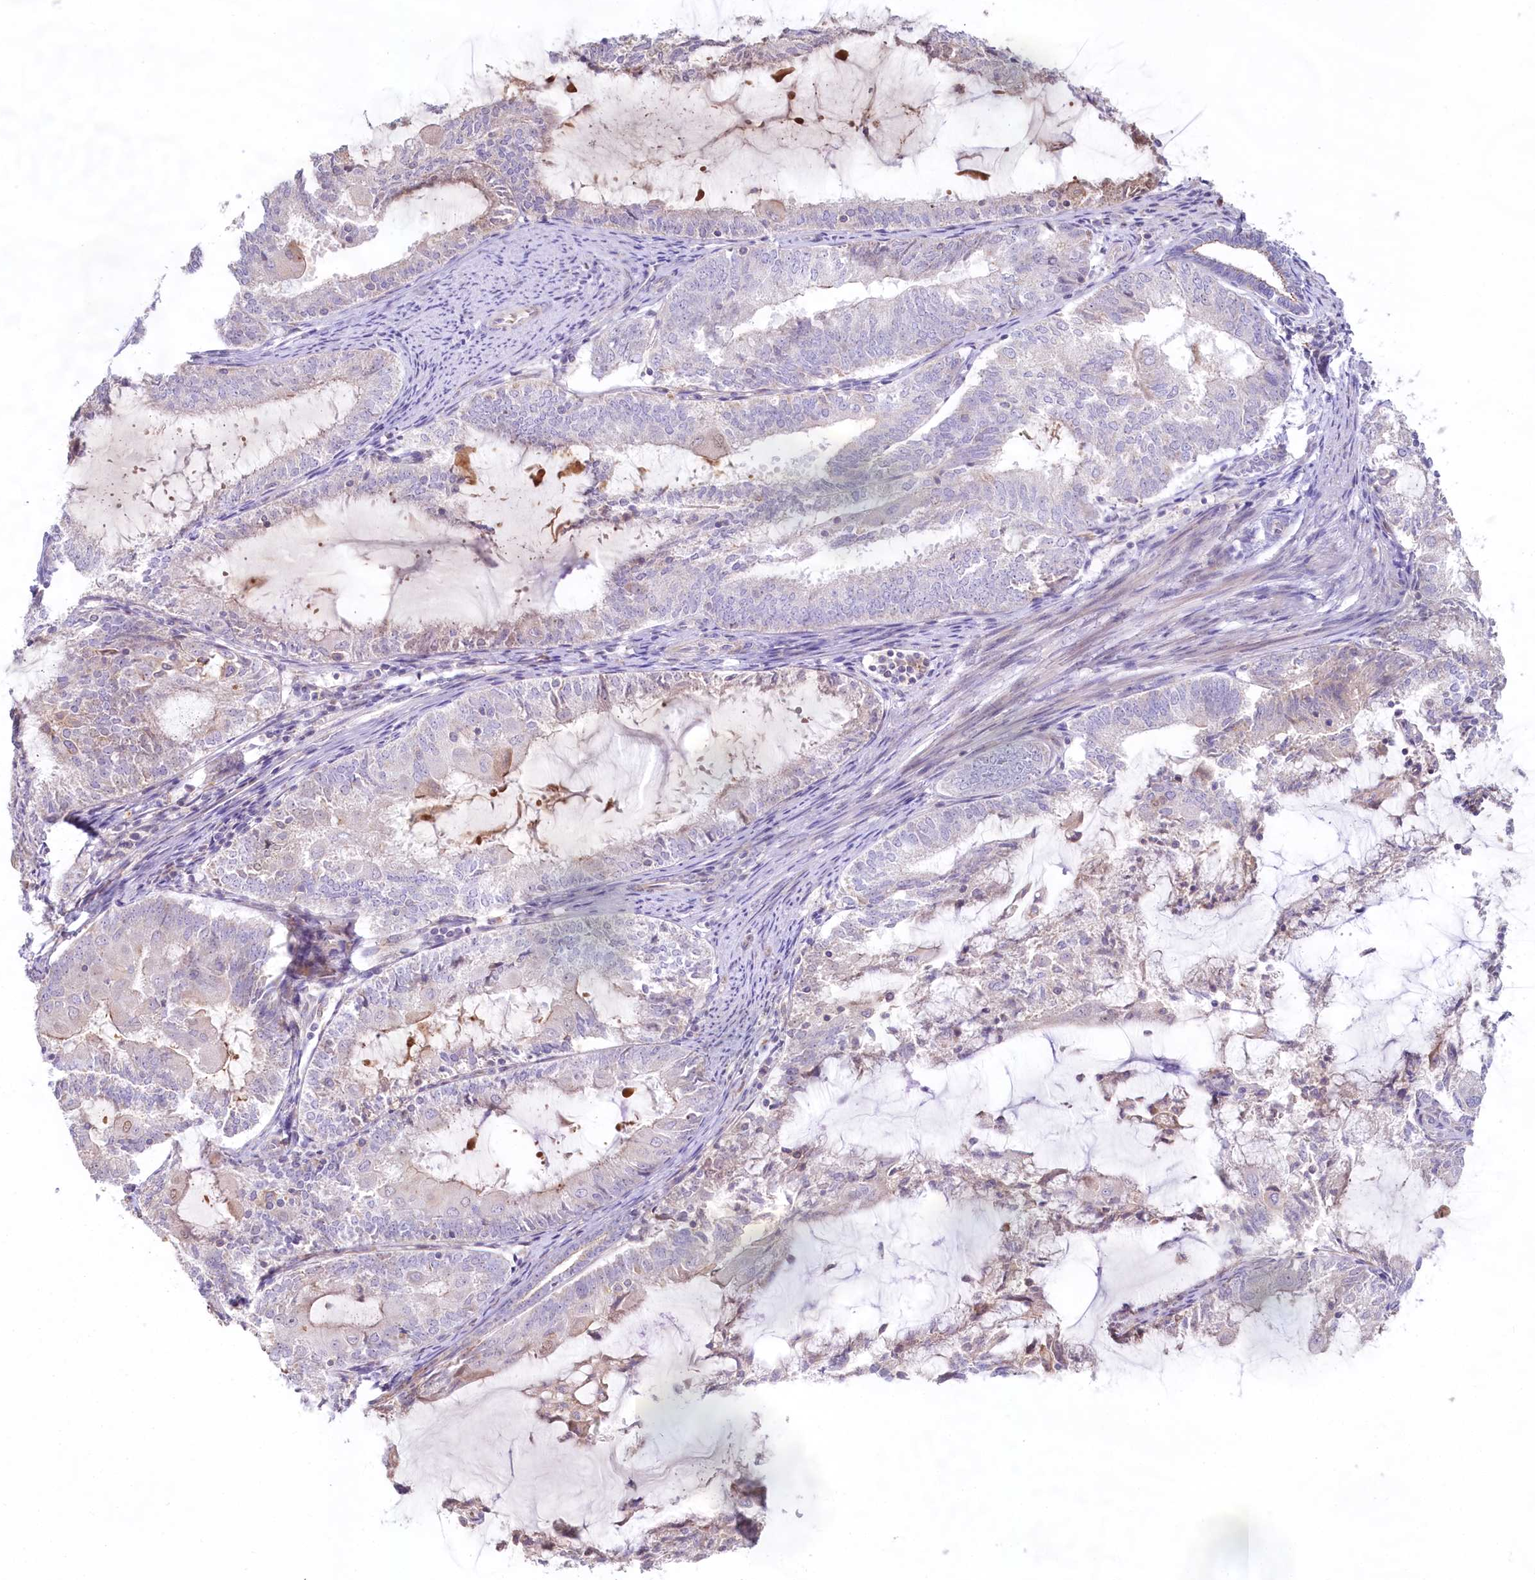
{"staining": {"intensity": "negative", "quantity": "none", "location": "none"}, "tissue": "endometrial cancer", "cell_type": "Tumor cells", "image_type": "cancer", "snomed": [{"axis": "morphology", "description": "Adenocarcinoma, NOS"}, {"axis": "topography", "description": "Endometrium"}], "caption": "Tumor cells are negative for protein expression in human endometrial cancer.", "gene": "SLC6A11", "patient": {"sex": "female", "age": 81}}